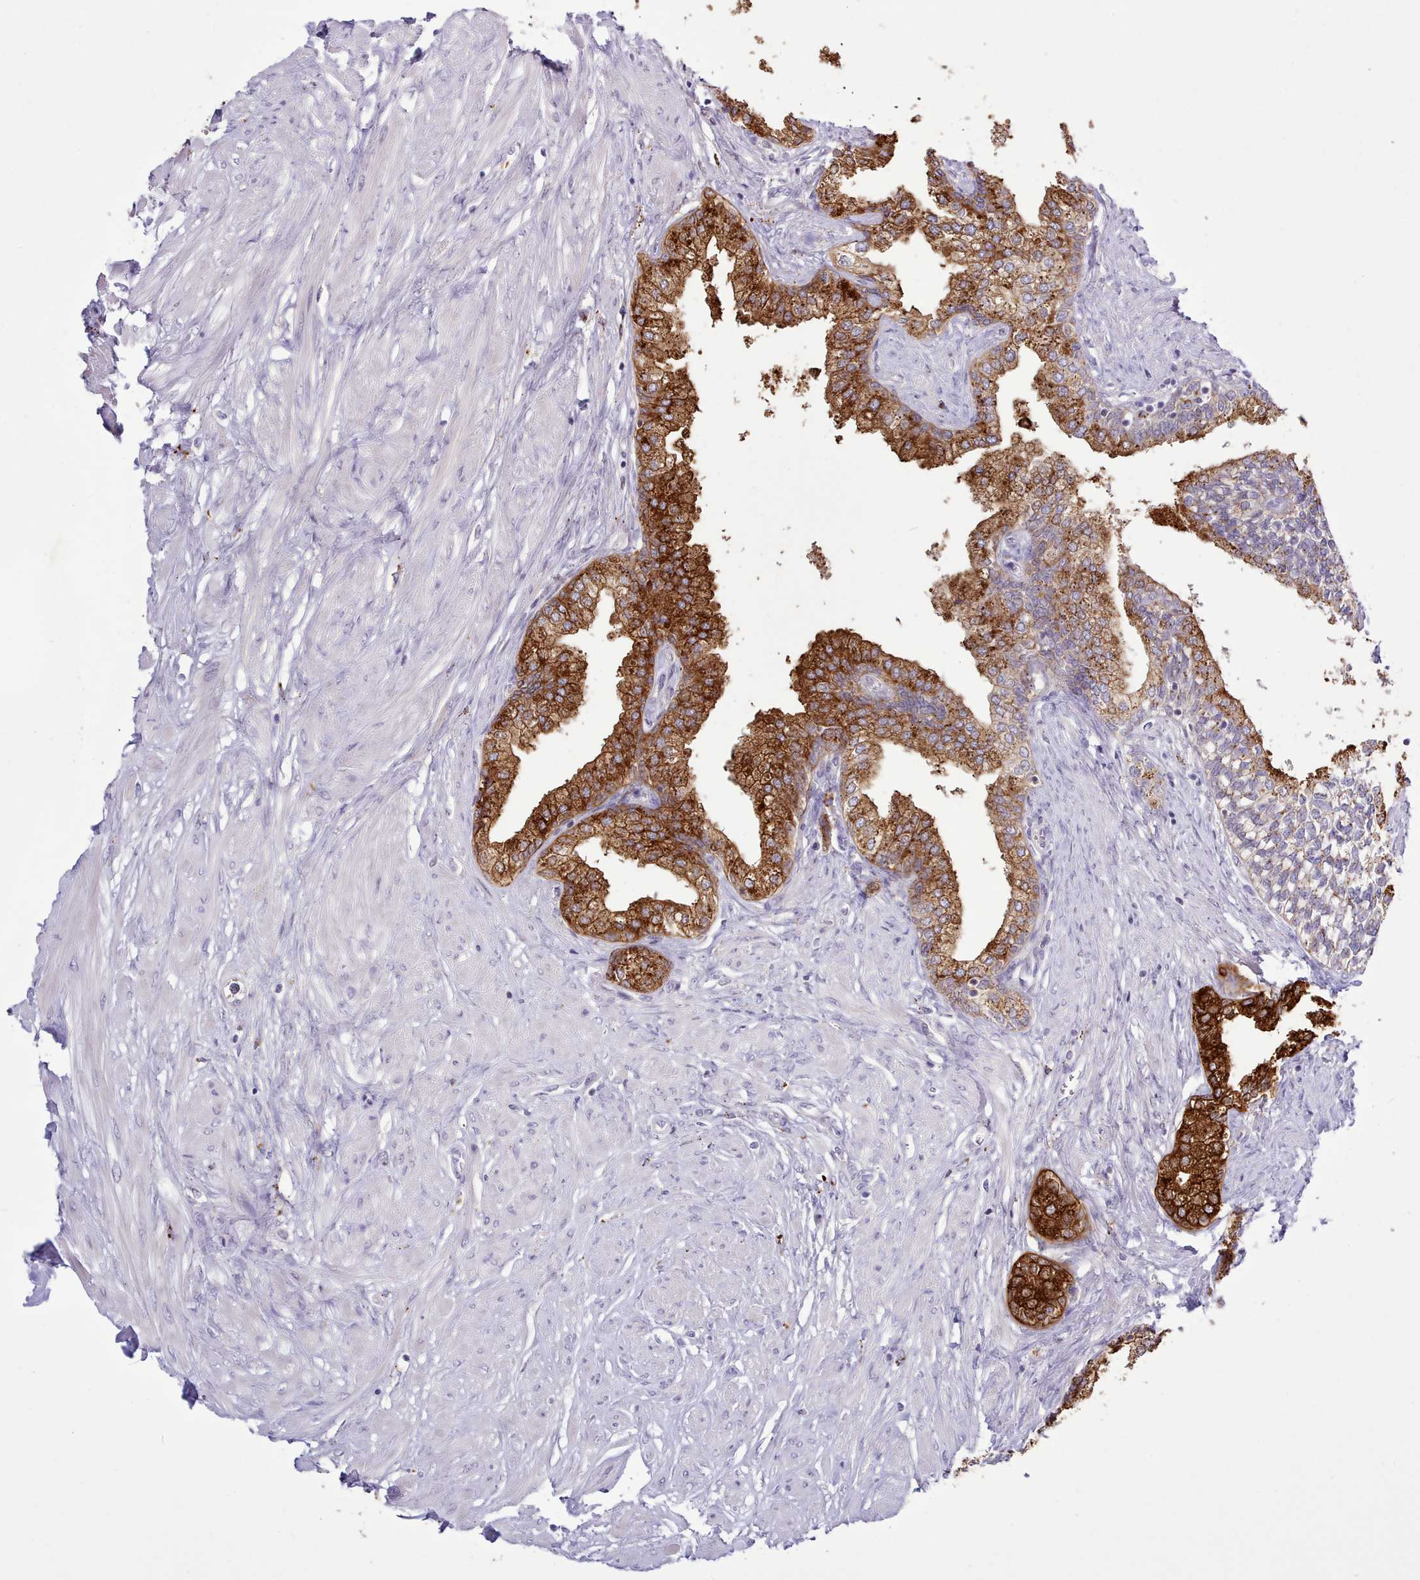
{"staining": {"intensity": "strong", "quantity": "25%-75%", "location": "cytoplasmic/membranous"}, "tissue": "prostate", "cell_type": "Glandular cells", "image_type": "normal", "snomed": [{"axis": "morphology", "description": "Normal tissue, NOS"}, {"axis": "topography", "description": "Prostate"}], "caption": "Immunohistochemical staining of benign prostate reveals high levels of strong cytoplasmic/membranous expression in about 25%-75% of glandular cells.", "gene": "SRD5A1", "patient": {"sex": "male", "age": 60}}